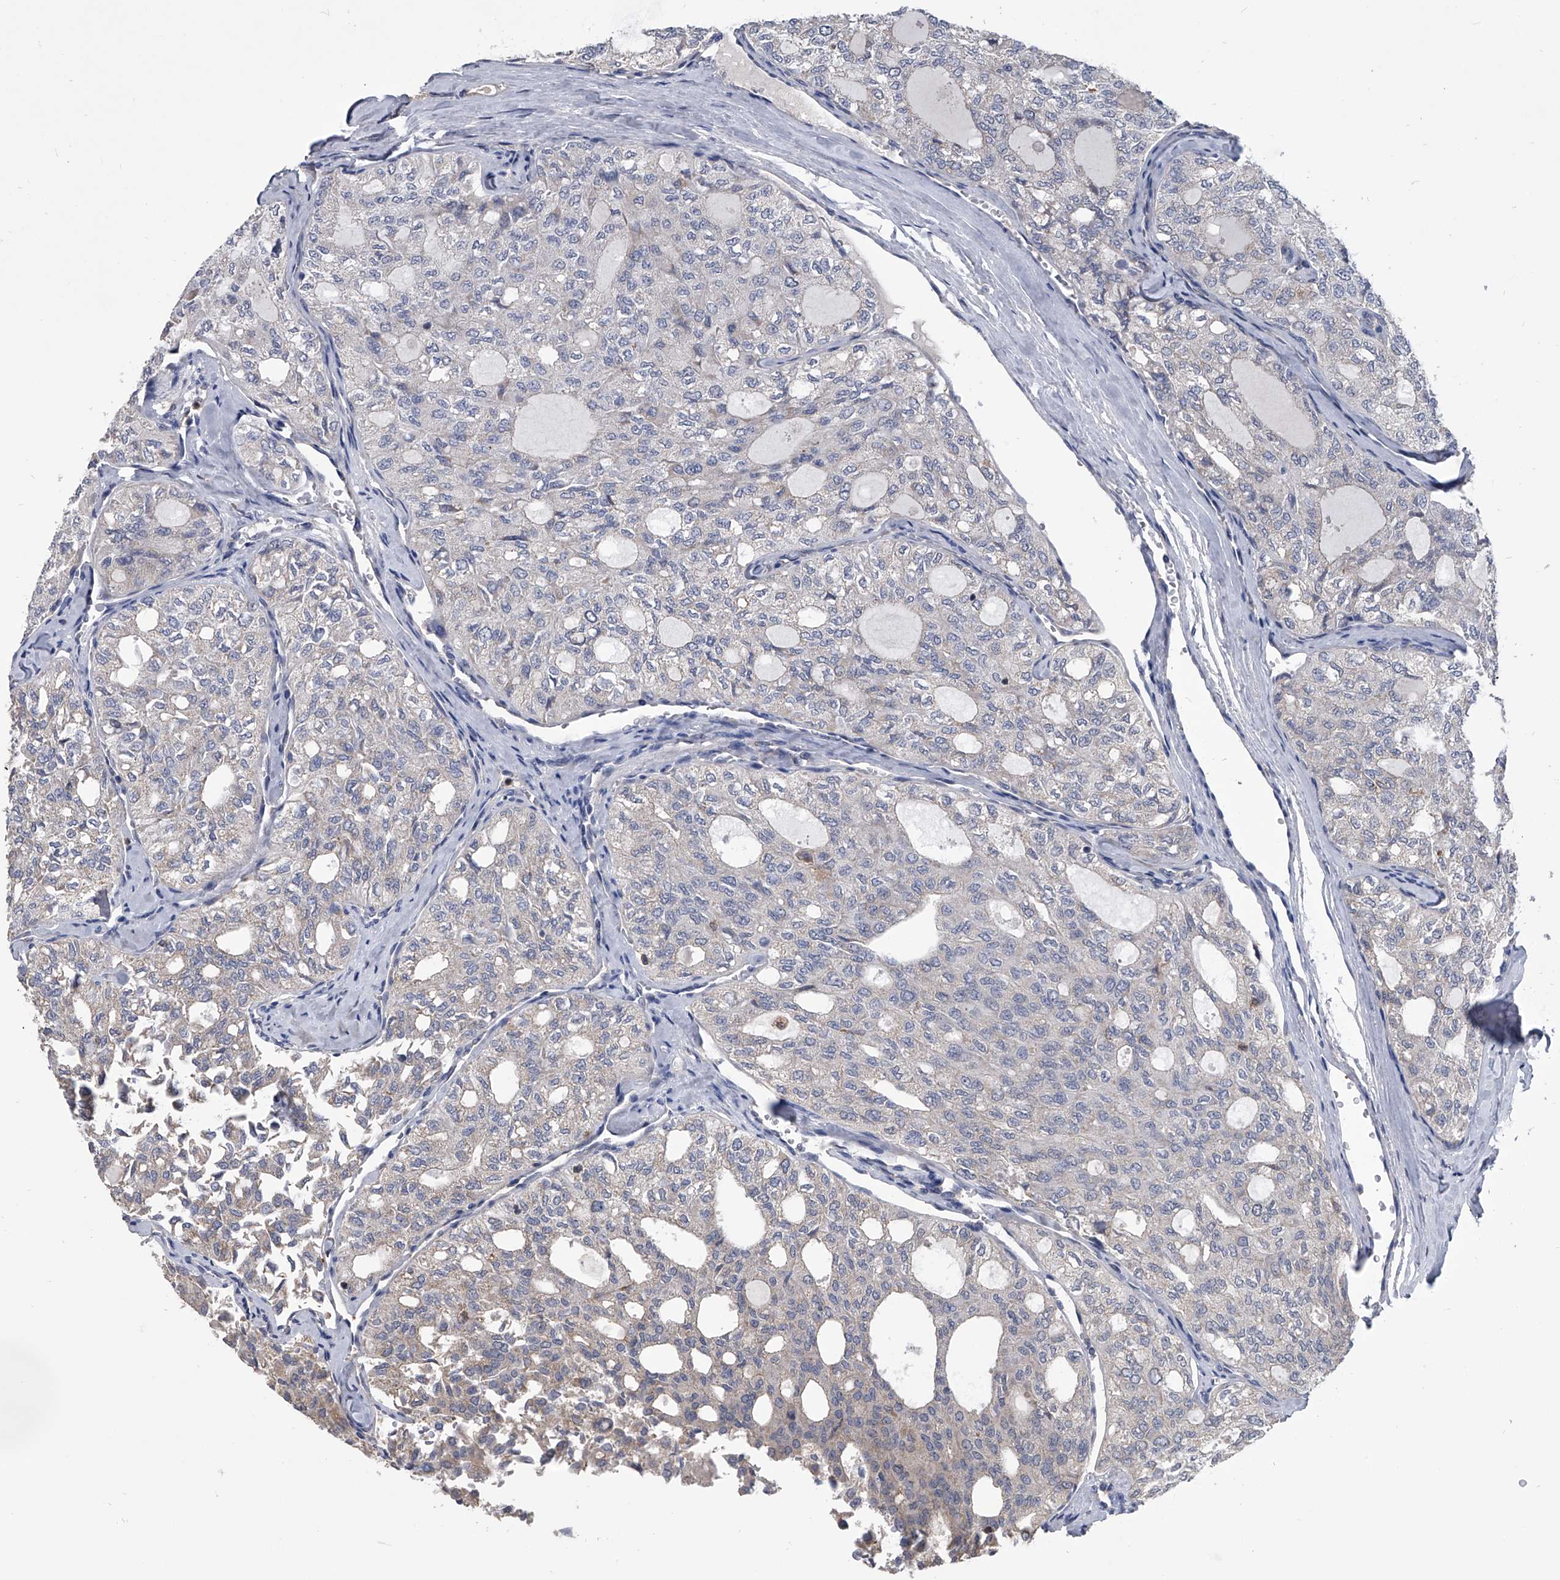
{"staining": {"intensity": "negative", "quantity": "none", "location": "none"}, "tissue": "thyroid cancer", "cell_type": "Tumor cells", "image_type": "cancer", "snomed": [{"axis": "morphology", "description": "Follicular adenoma carcinoma, NOS"}, {"axis": "topography", "description": "Thyroid gland"}], "caption": "Immunohistochemistry (IHC) of thyroid follicular adenoma carcinoma displays no staining in tumor cells.", "gene": "MAP4K3", "patient": {"sex": "male", "age": 75}}